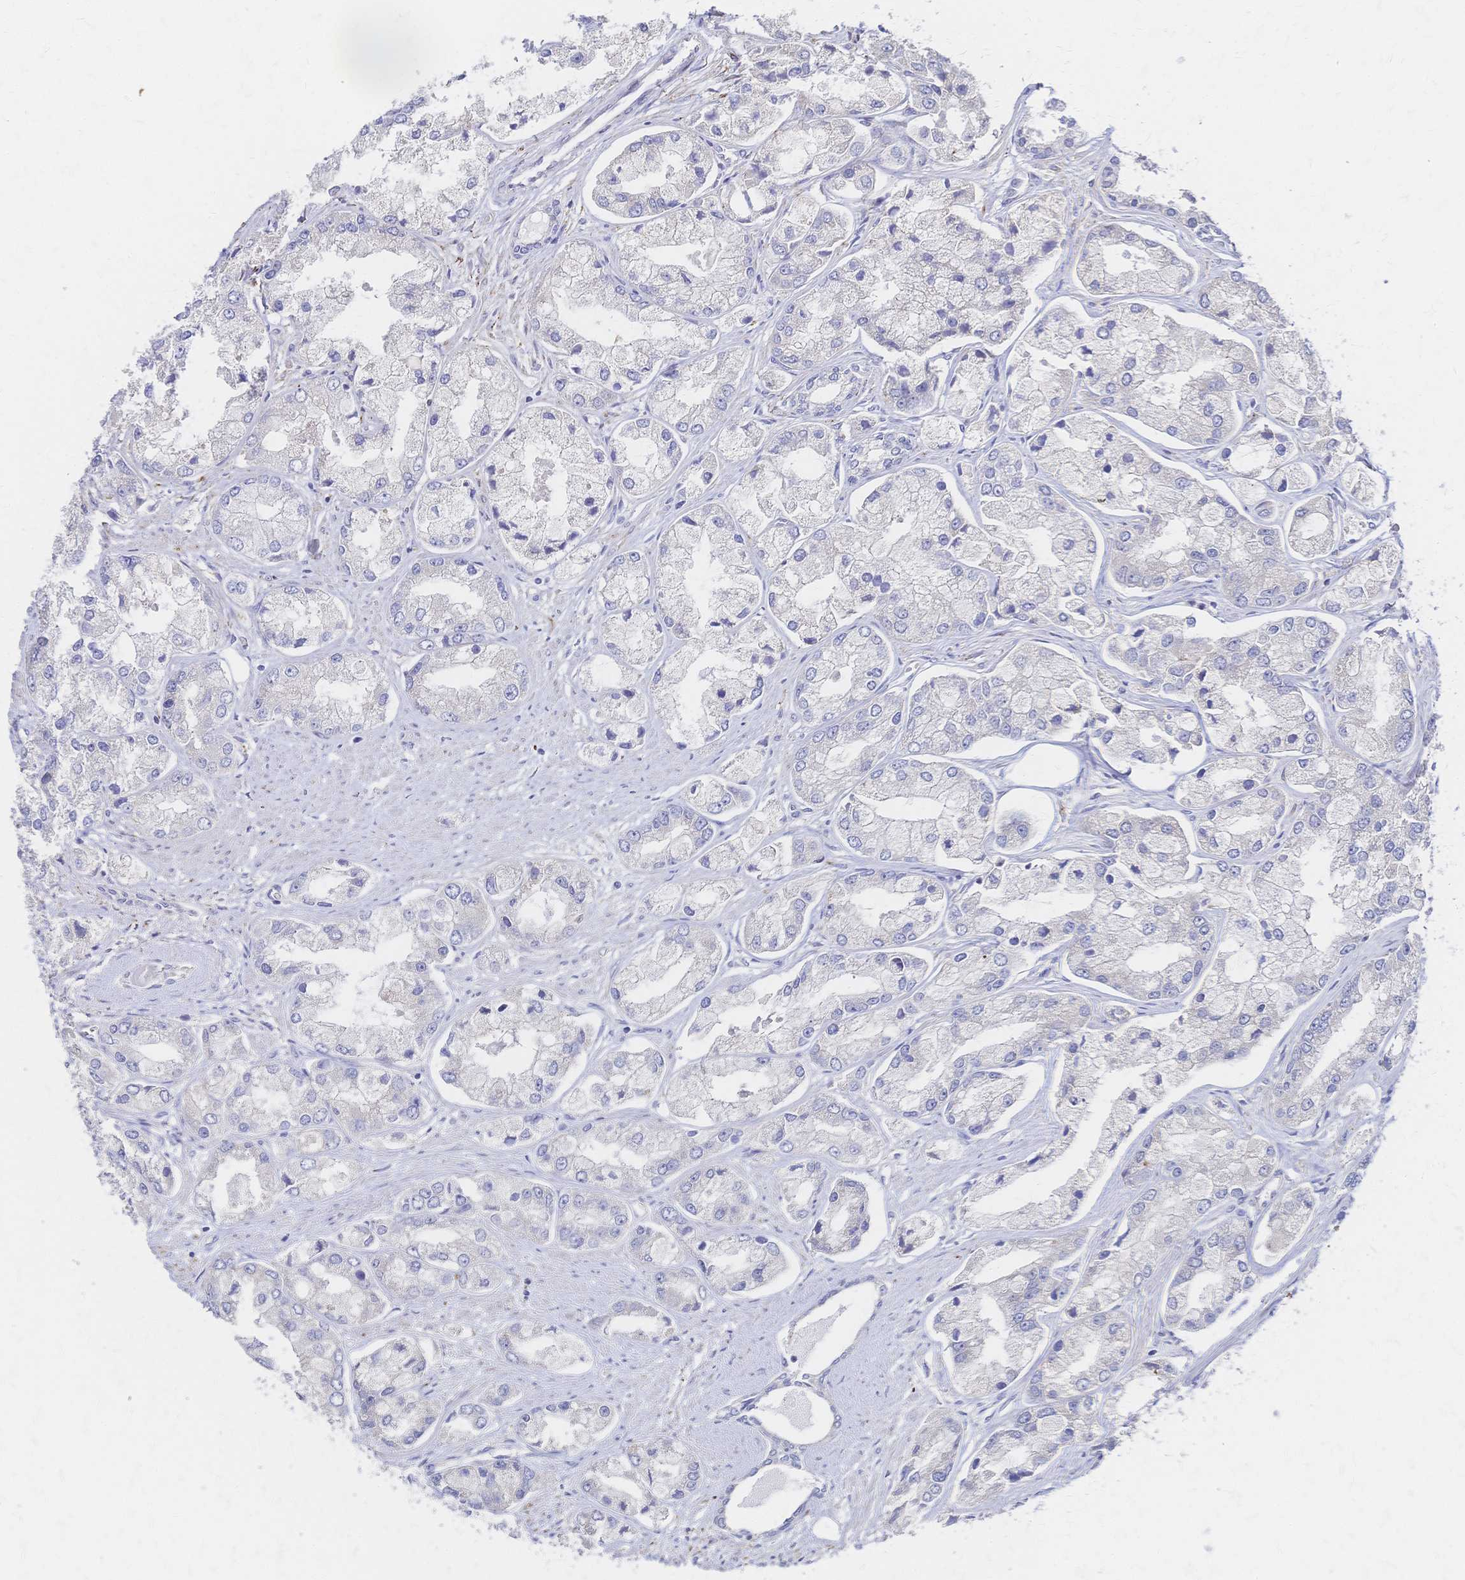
{"staining": {"intensity": "negative", "quantity": "none", "location": "none"}, "tissue": "prostate cancer", "cell_type": "Tumor cells", "image_type": "cancer", "snomed": [{"axis": "morphology", "description": "Adenocarcinoma, Low grade"}, {"axis": "topography", "description": "Prostate"}], "caption": "IHC histopathology image of human prostate cancer stained for a protein (brown), which reveals no expression in tumor cells.", "gene": "SLC5A1", "patient": {"sex": "male", "age": 69}}